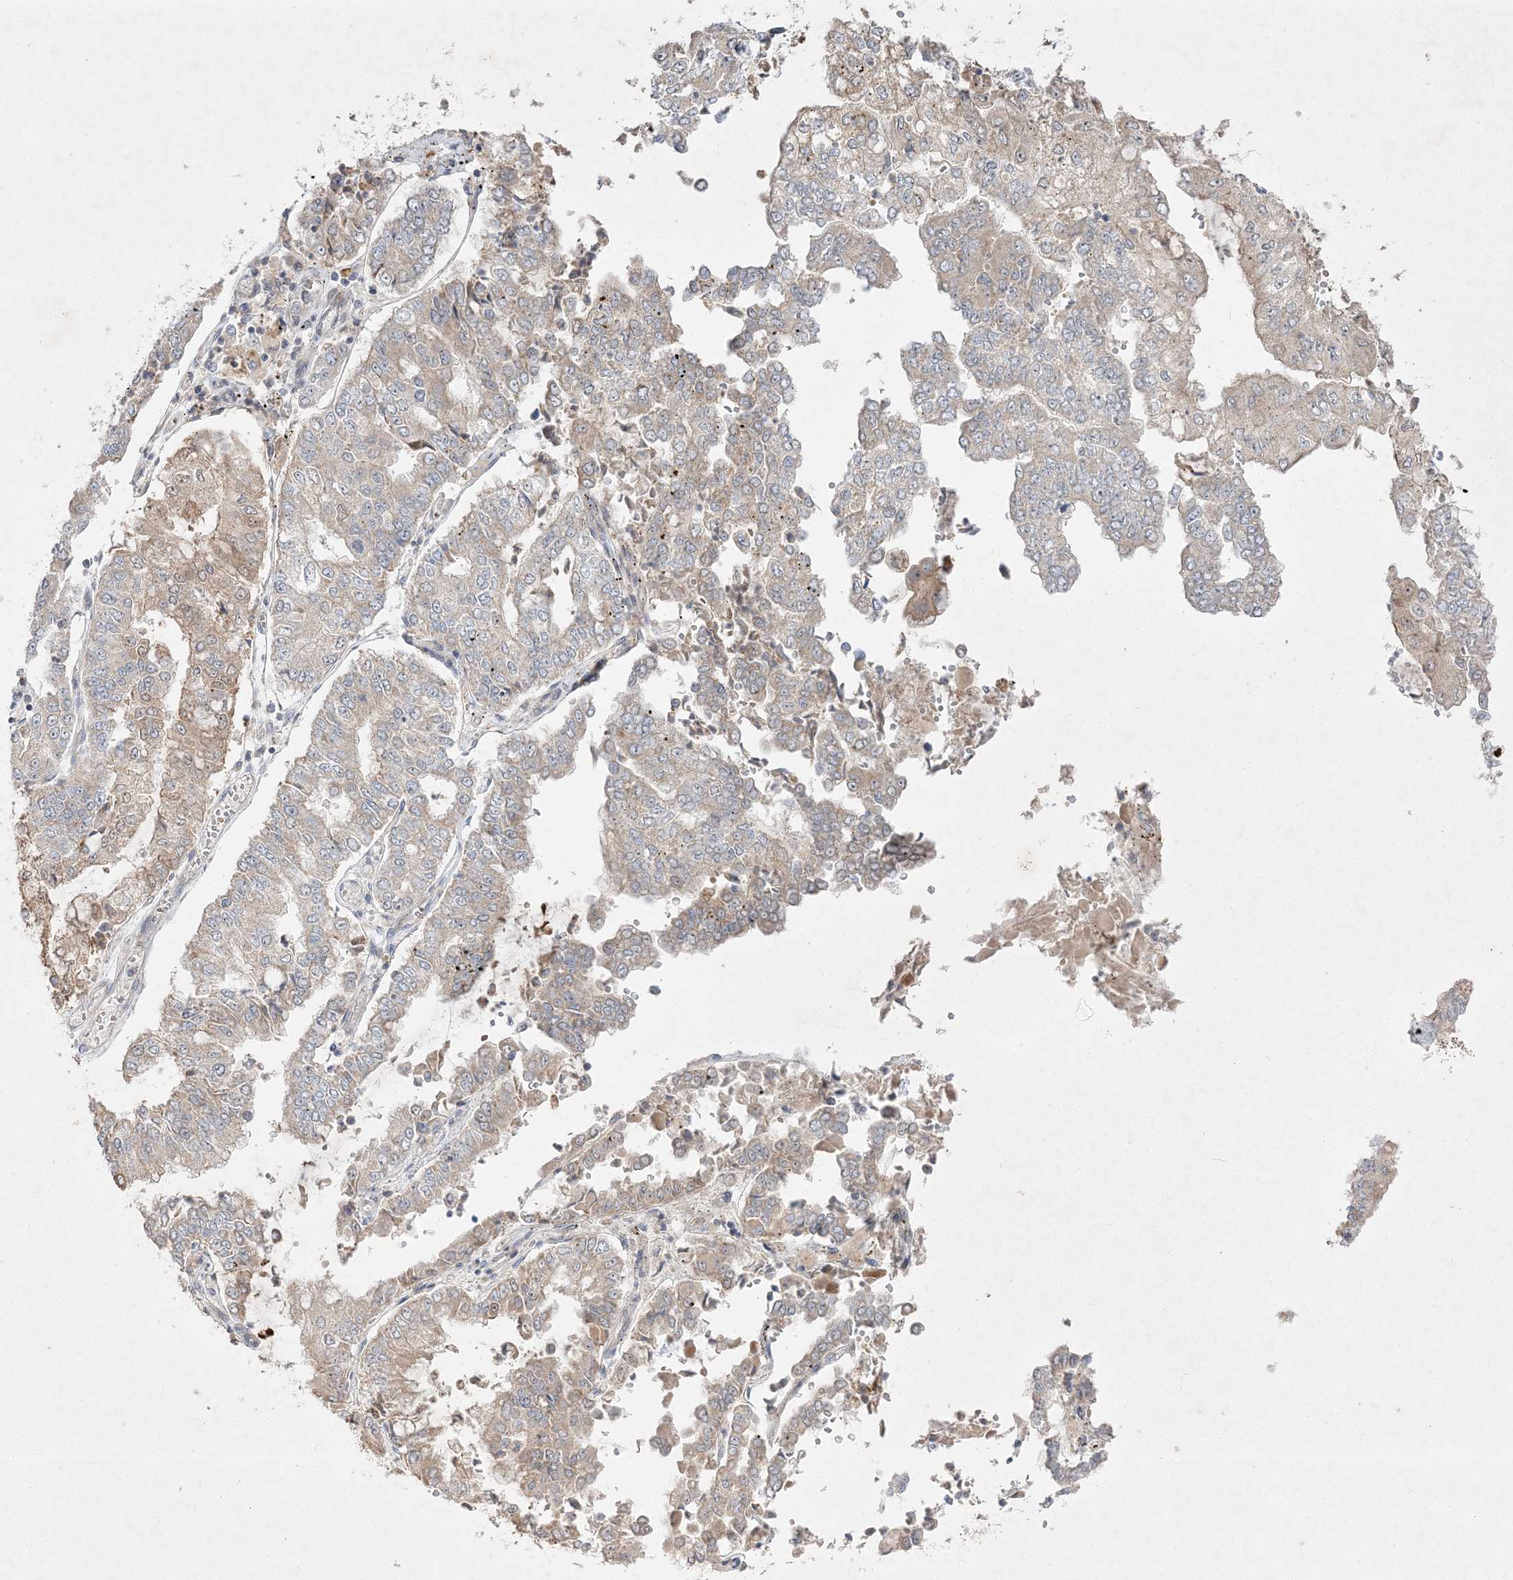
{"staining": {"intensity": "weak", "quantity": "25%-75%", "location": "cytoplasmic/membranous"}, "tissue": "stomach cancer", "cell_type": "Tumor cells", "image_type": "cancer", "snomed": [{"axis": "morphology", "description": "Adenocarcinoma, NOS"}, {"axis": "topography", "description": "Stomach"}], "caption": "Immunohistochemistry (IHC) image of neoplastic tissue: human adenocarcinoma (stomach) stained using immunohistochemistry (IHC) shows low levels of weak protein expression localized specifically in the cytoplasmic/membranous of tumor cells, appearing as a cytoplasmic/membranous brown color.", "gene": "CLNK", "patient": {"sex": "male", "age": 76}}